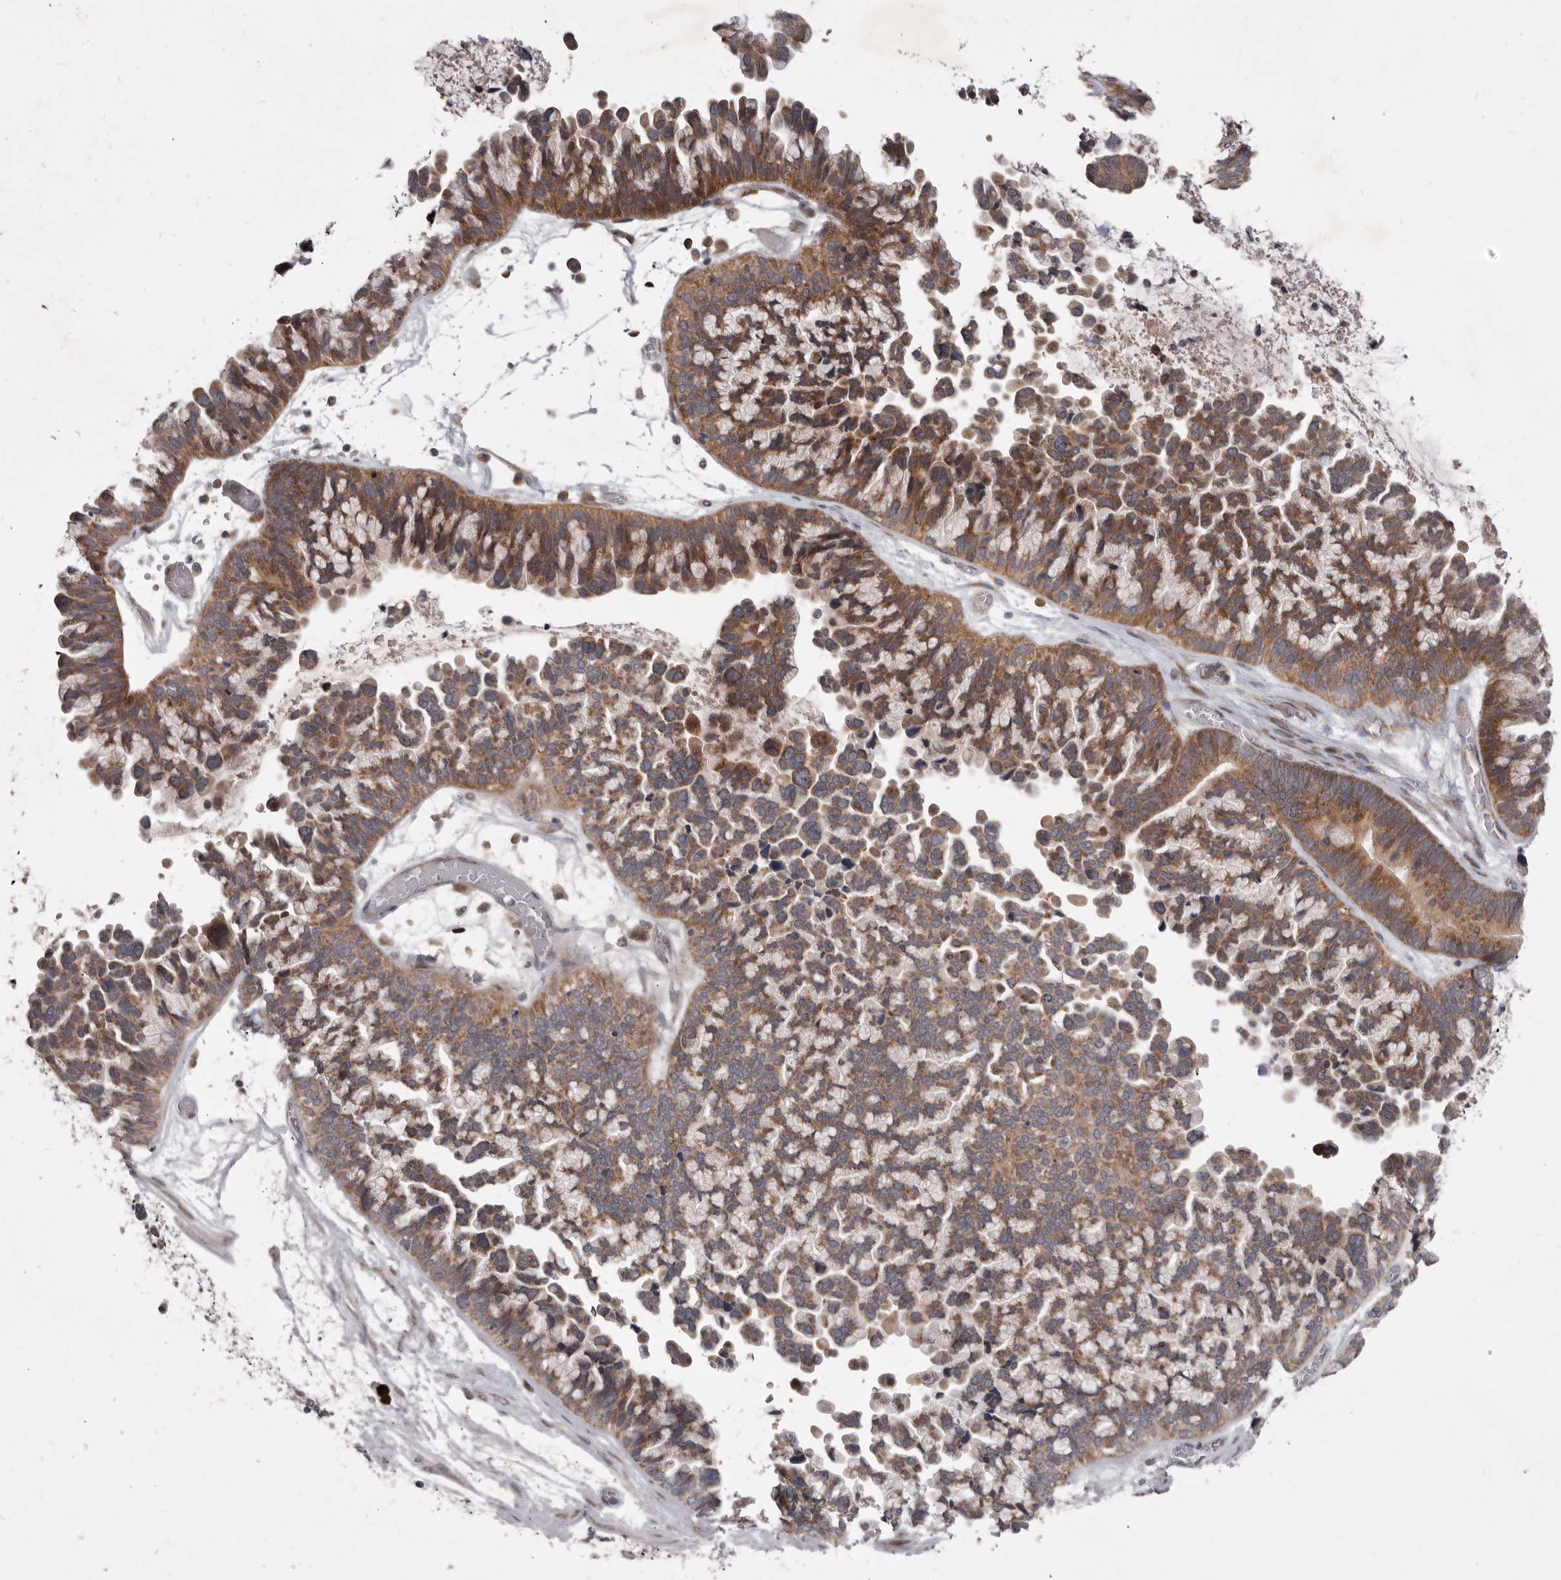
{"staining": {"intensity": "moderate", "quantity": ">75%", "location": "cytoplasmic/membranous"}, "tissue": "ovarian cancer", "cell_type": "Tumor cells", "image_type": "cancer", "snomed": [{"axis": "morphology", "description": "Cystadenocarcinoma, serous, NOS"}, {"axis": "topography", "description": "Ovary"}], "caption": "Moderate cytoplasmic/membranous protein positivity is seen in approximately >75% of tumor cells in serous cystadenocarcinoma (ovarian). (brown staining indicates protein expression, while blue staining denotes nuclei).", "gene": "TBC1D8B", "patient": {"sex": "female", "age": 56}}